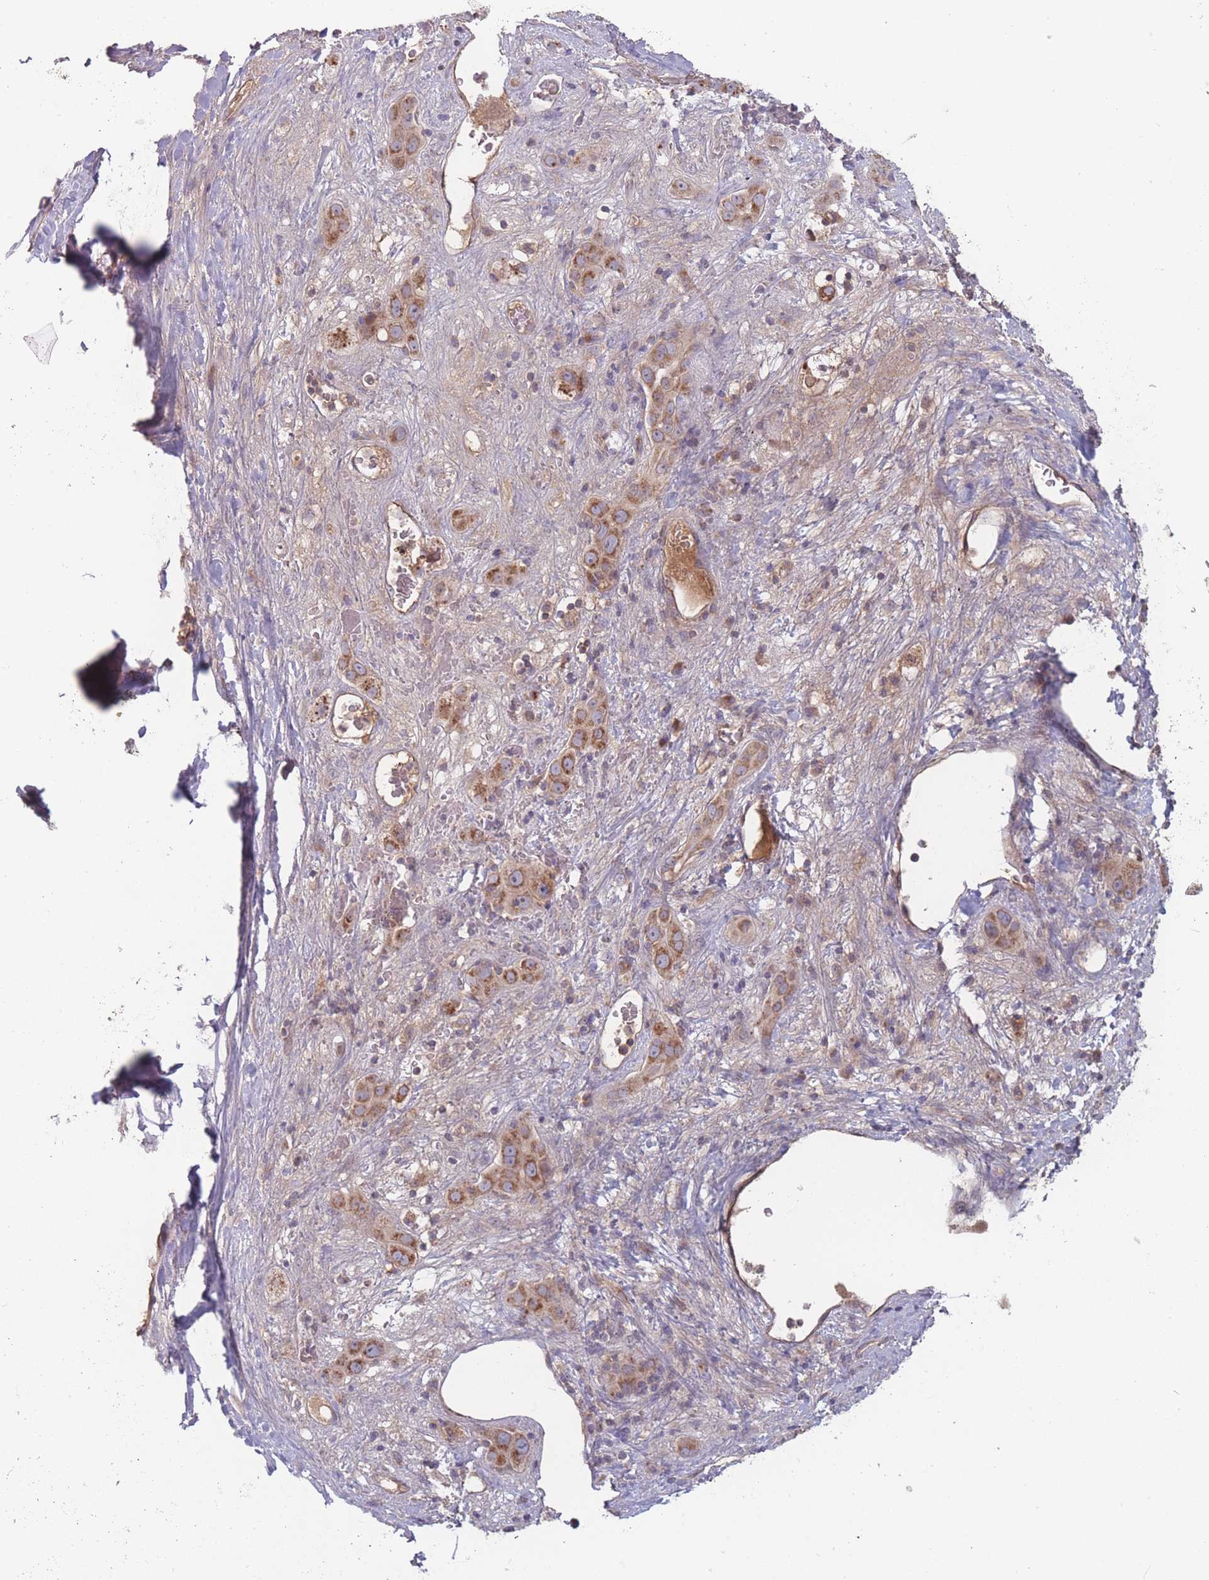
{"staining": {"intensity": "moderate", "quantity": ">75%", "location": "cytoplasmic/membranous"}, "tissue": "liver cancer", "cell_type": "Tumor cells", "image_type": "cancer", "snomed": [{"axis": "morphology", "description": "Carcinoma, Hepatocellular, NOS"}, {"axis": "topography", "description": "Liver"}], "caption": "Liver cancer (hepatocellular carcinoma) stained for a protein (brown) displays moderate cytoplasmic/membranous positive positivity in about >75% of tumor cells.", "gene": "ATP5MG", "patient": {"sex": "female", "age": 73}}